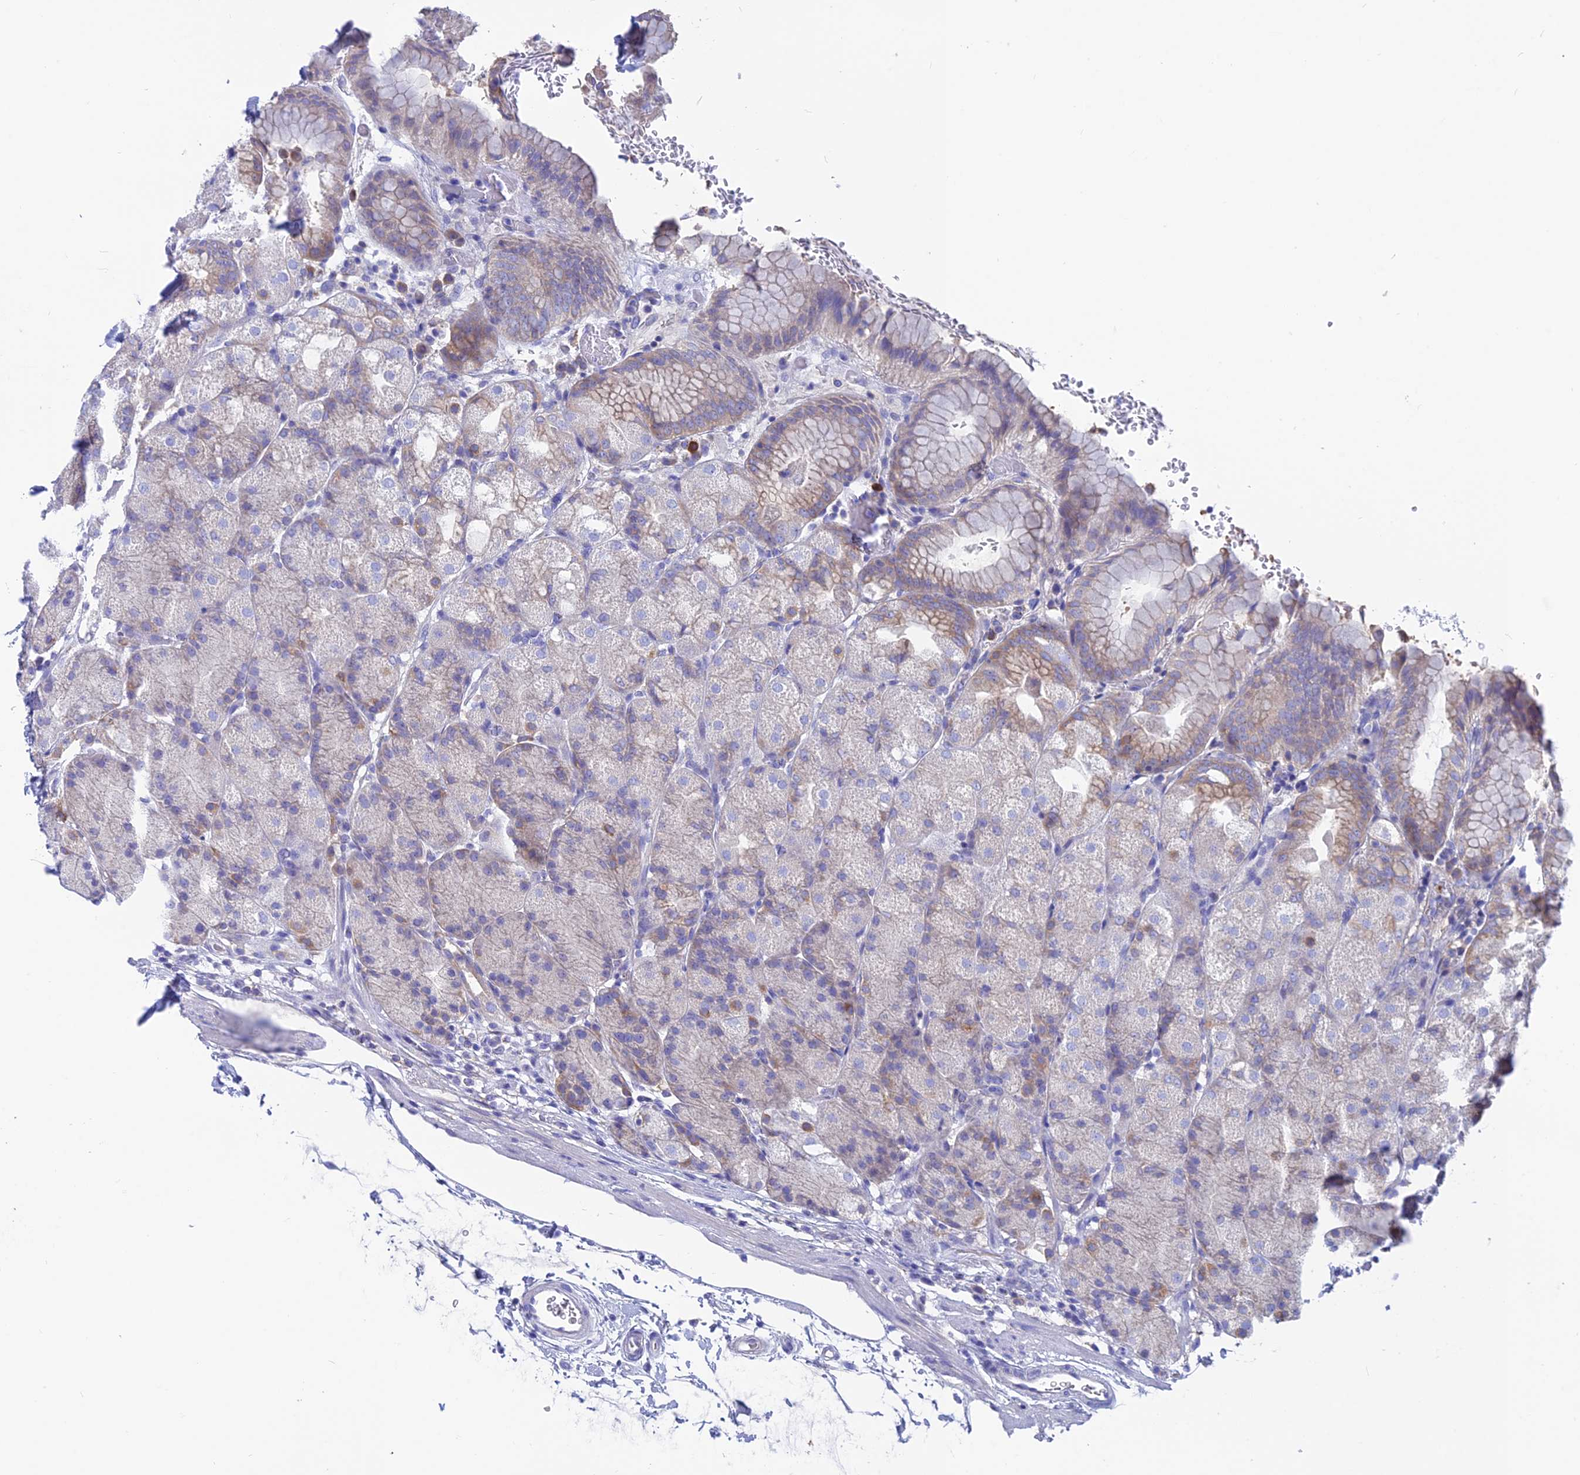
{"staining": {"intensity": "moderate", "quantity": "<25%", "location": "cytoplasmic/membranous"}, "tissue": "stomach", "cell_type": "Glandular cells", "image_type": "normal", "snomed": [{"axis": "morphology", "description": "Normal tissue, NOS"}, {"axis": "topography", "description": "Stomach, upper"}, {"axis": "topography", "description": "Stomach, lower"}], "caption": "A micrograph showing moderate cytoplasmic/membranous positivity in about <25% of glandular cells in normal stomach, as visualized by brown immunohistochemical staining.", "gene": "LZTFL1", "patient": {"sex": "male", "age": 62}}